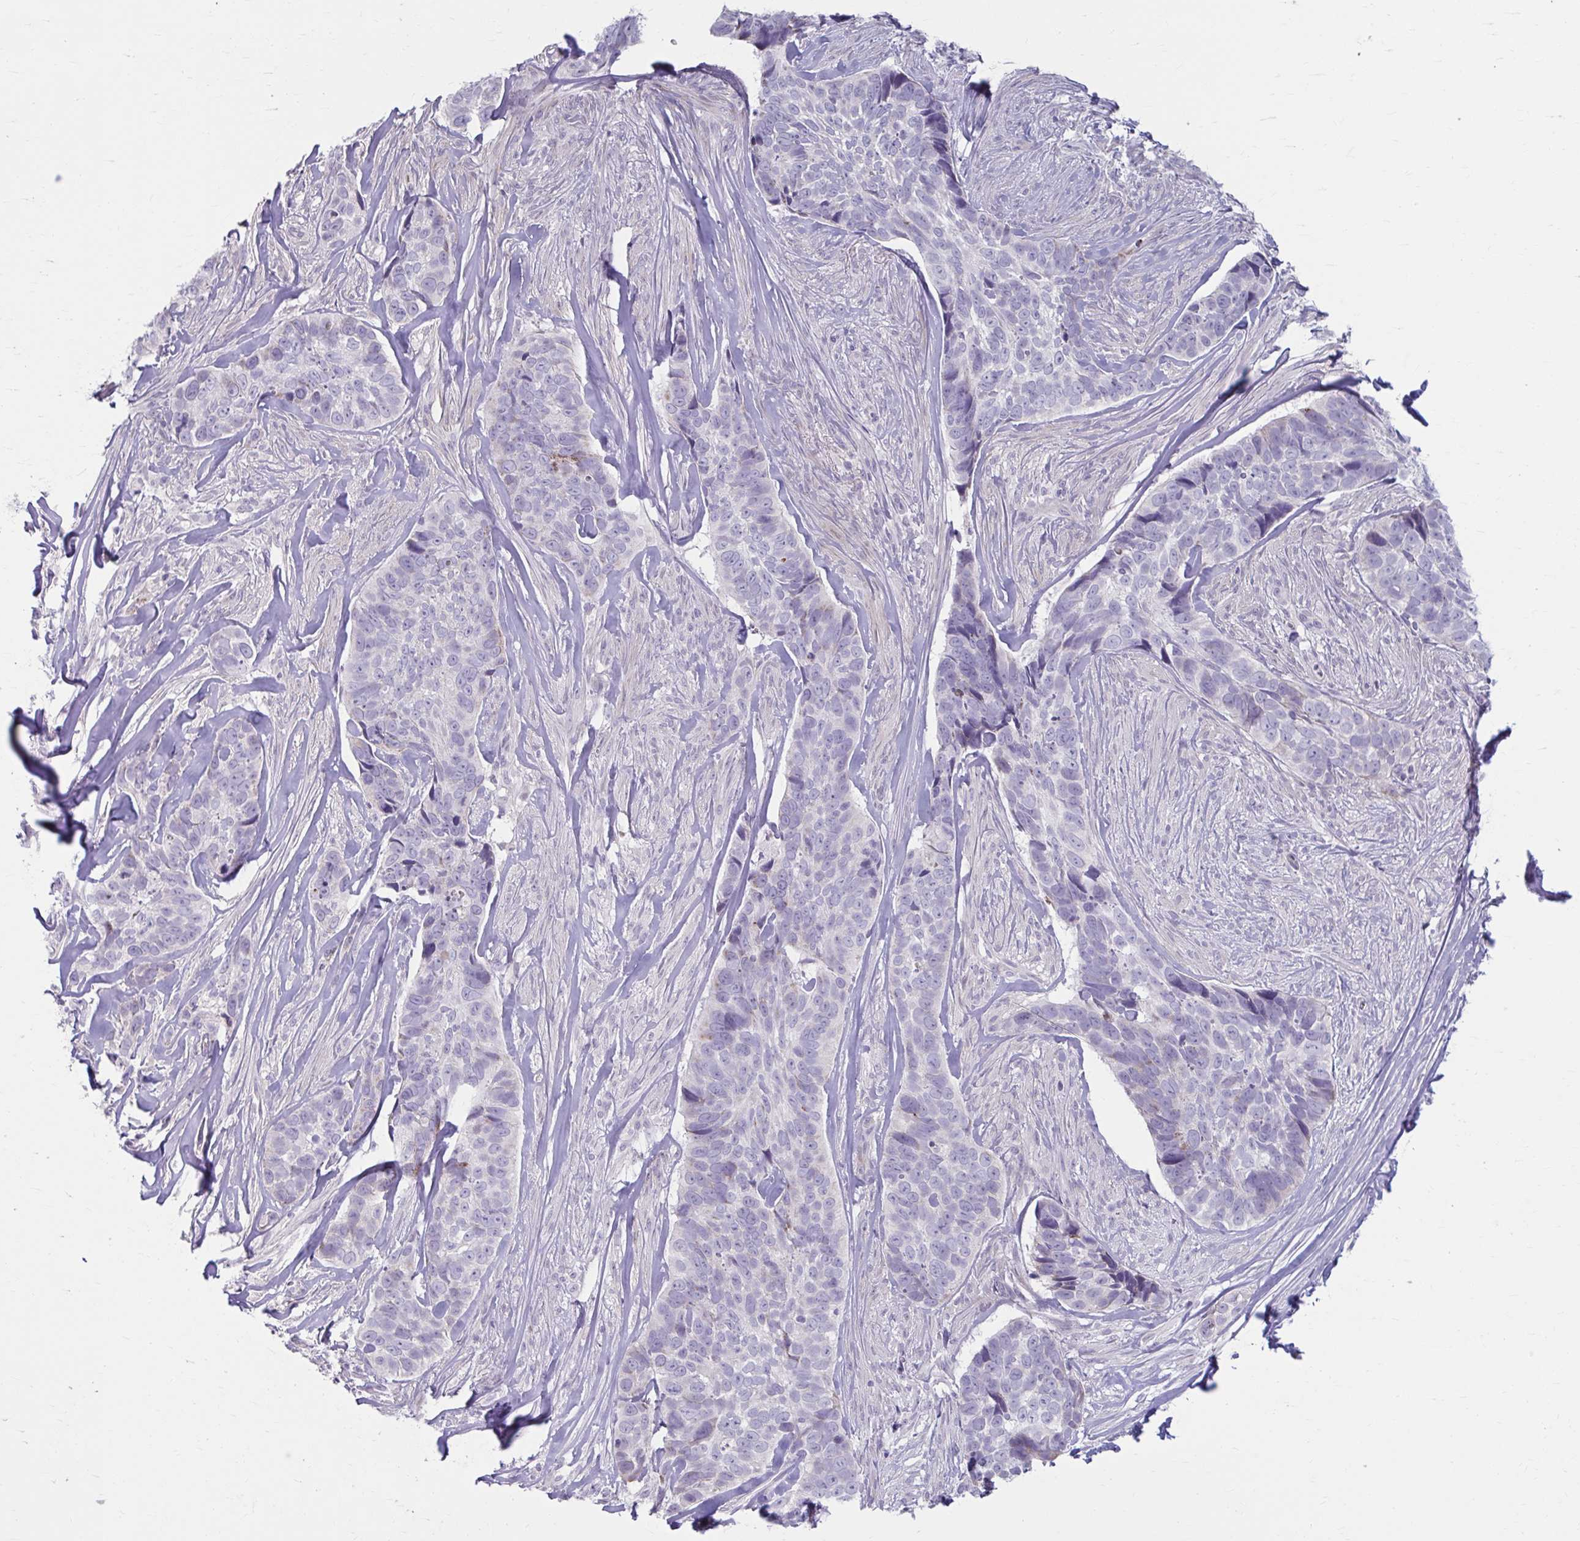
{"staining": {"intensity": "negative", "quantity": "none", "location": "none"}, "tissue": "skin cancer", "cell_type": "Tumor cells", "image_type": "cancer", "snomed": [{"axis": "morphology", "description": "Basal cell carcinoma"}, {"axis": "topography", "description": "Skin"}], "caption": "There is no significant staining in tumor cells of basal cell carcinoma (skin).", "gene": "MSMO1", "patient": {"sex": "female", "age": 82}}